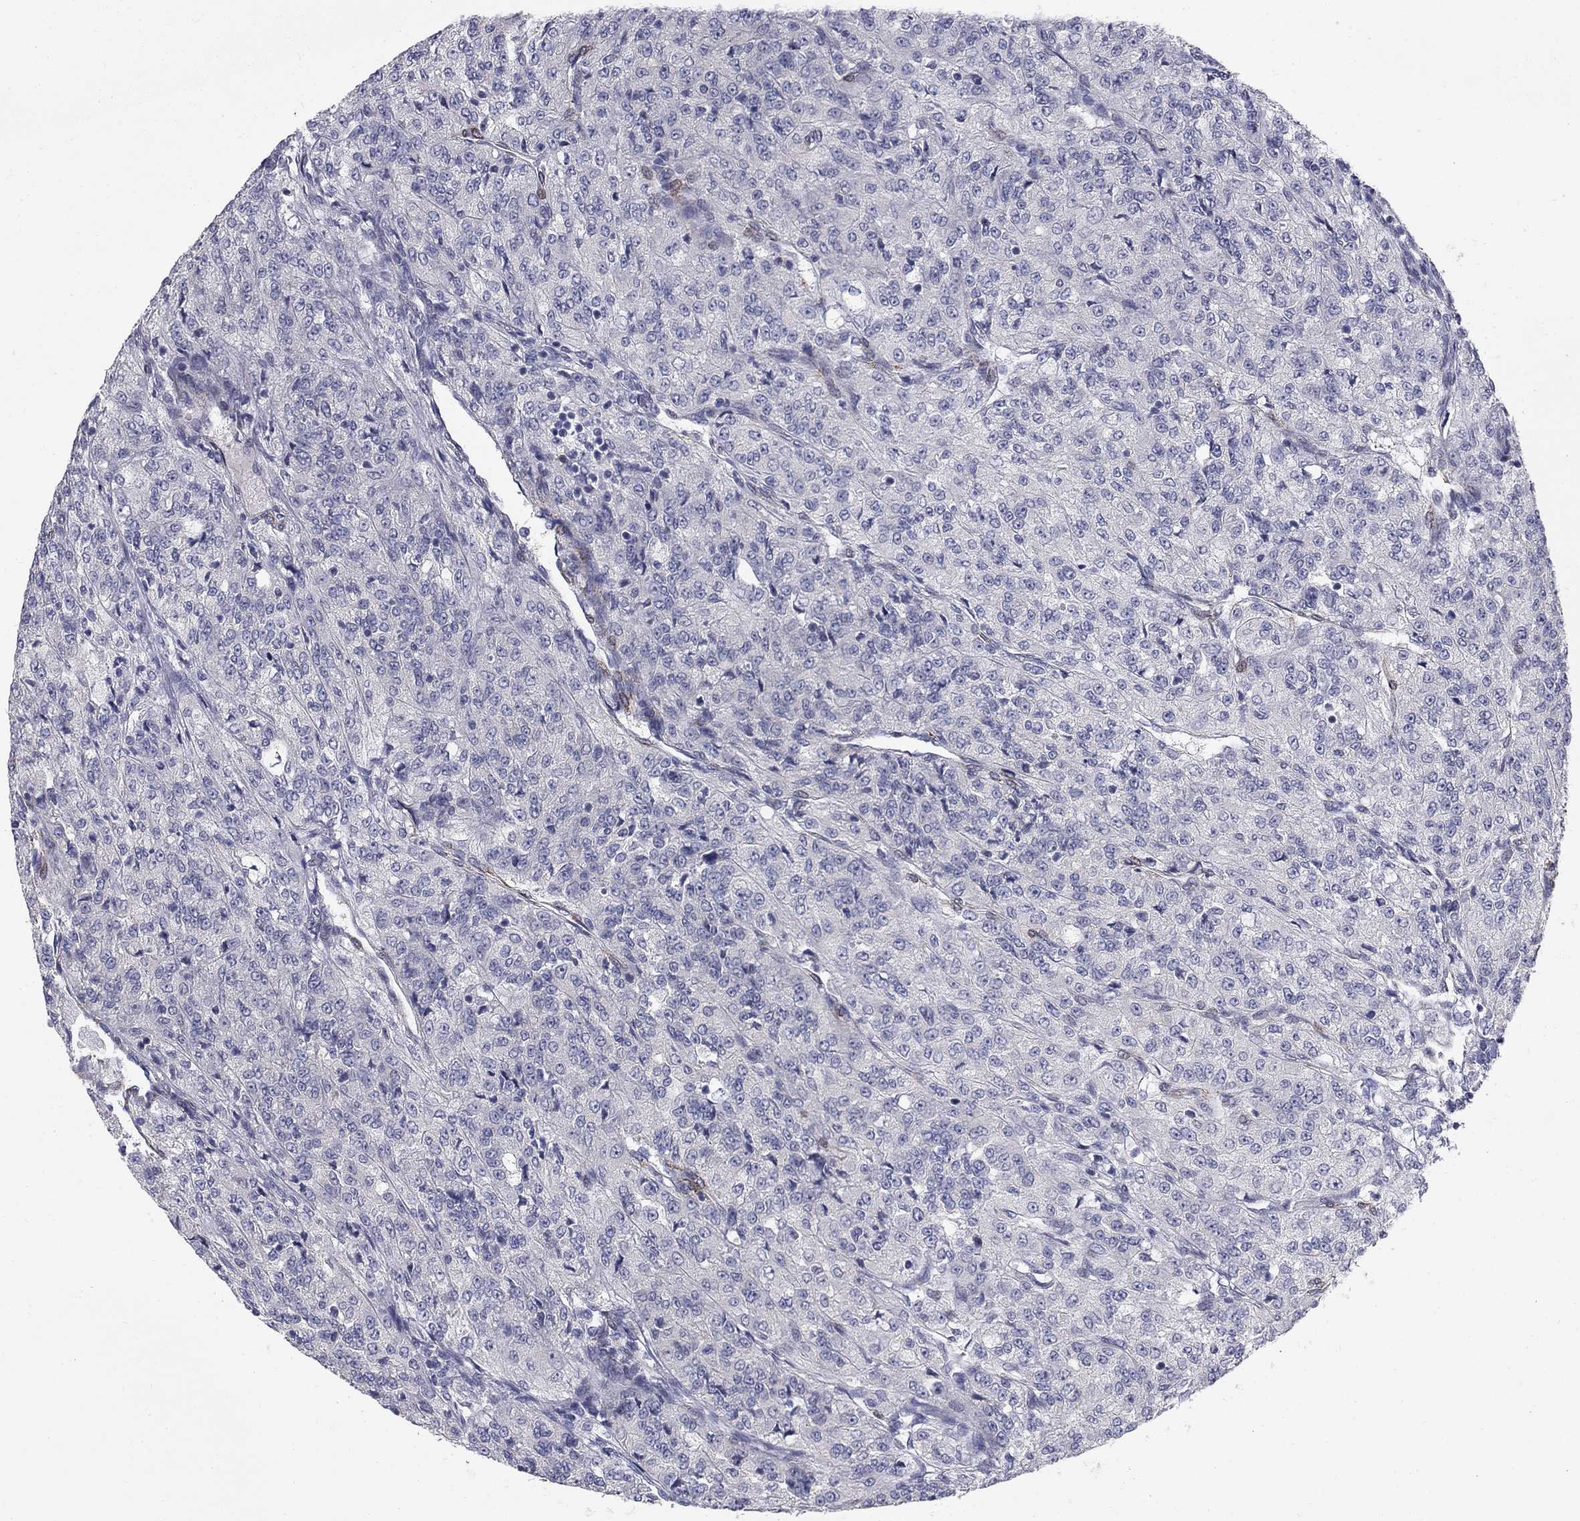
{"staining": {"intensity": "negative", "quantity": "none", "location": "none"}, "tissue": "renal cancer", "cell_type": "Tumor cells", "image_type": "cancer", "snomed": [{"axis": "morphology", "description": "Adenocarcinoma, NOS"}, {"axis": "topography", "description": "Kidney"}], "caption": "Protein analysis of renal adenocarcinoma reveals no significant expression in tumor cells.", "gene": "NTRK2", "patient": {"sex": "female", "age": 63}}